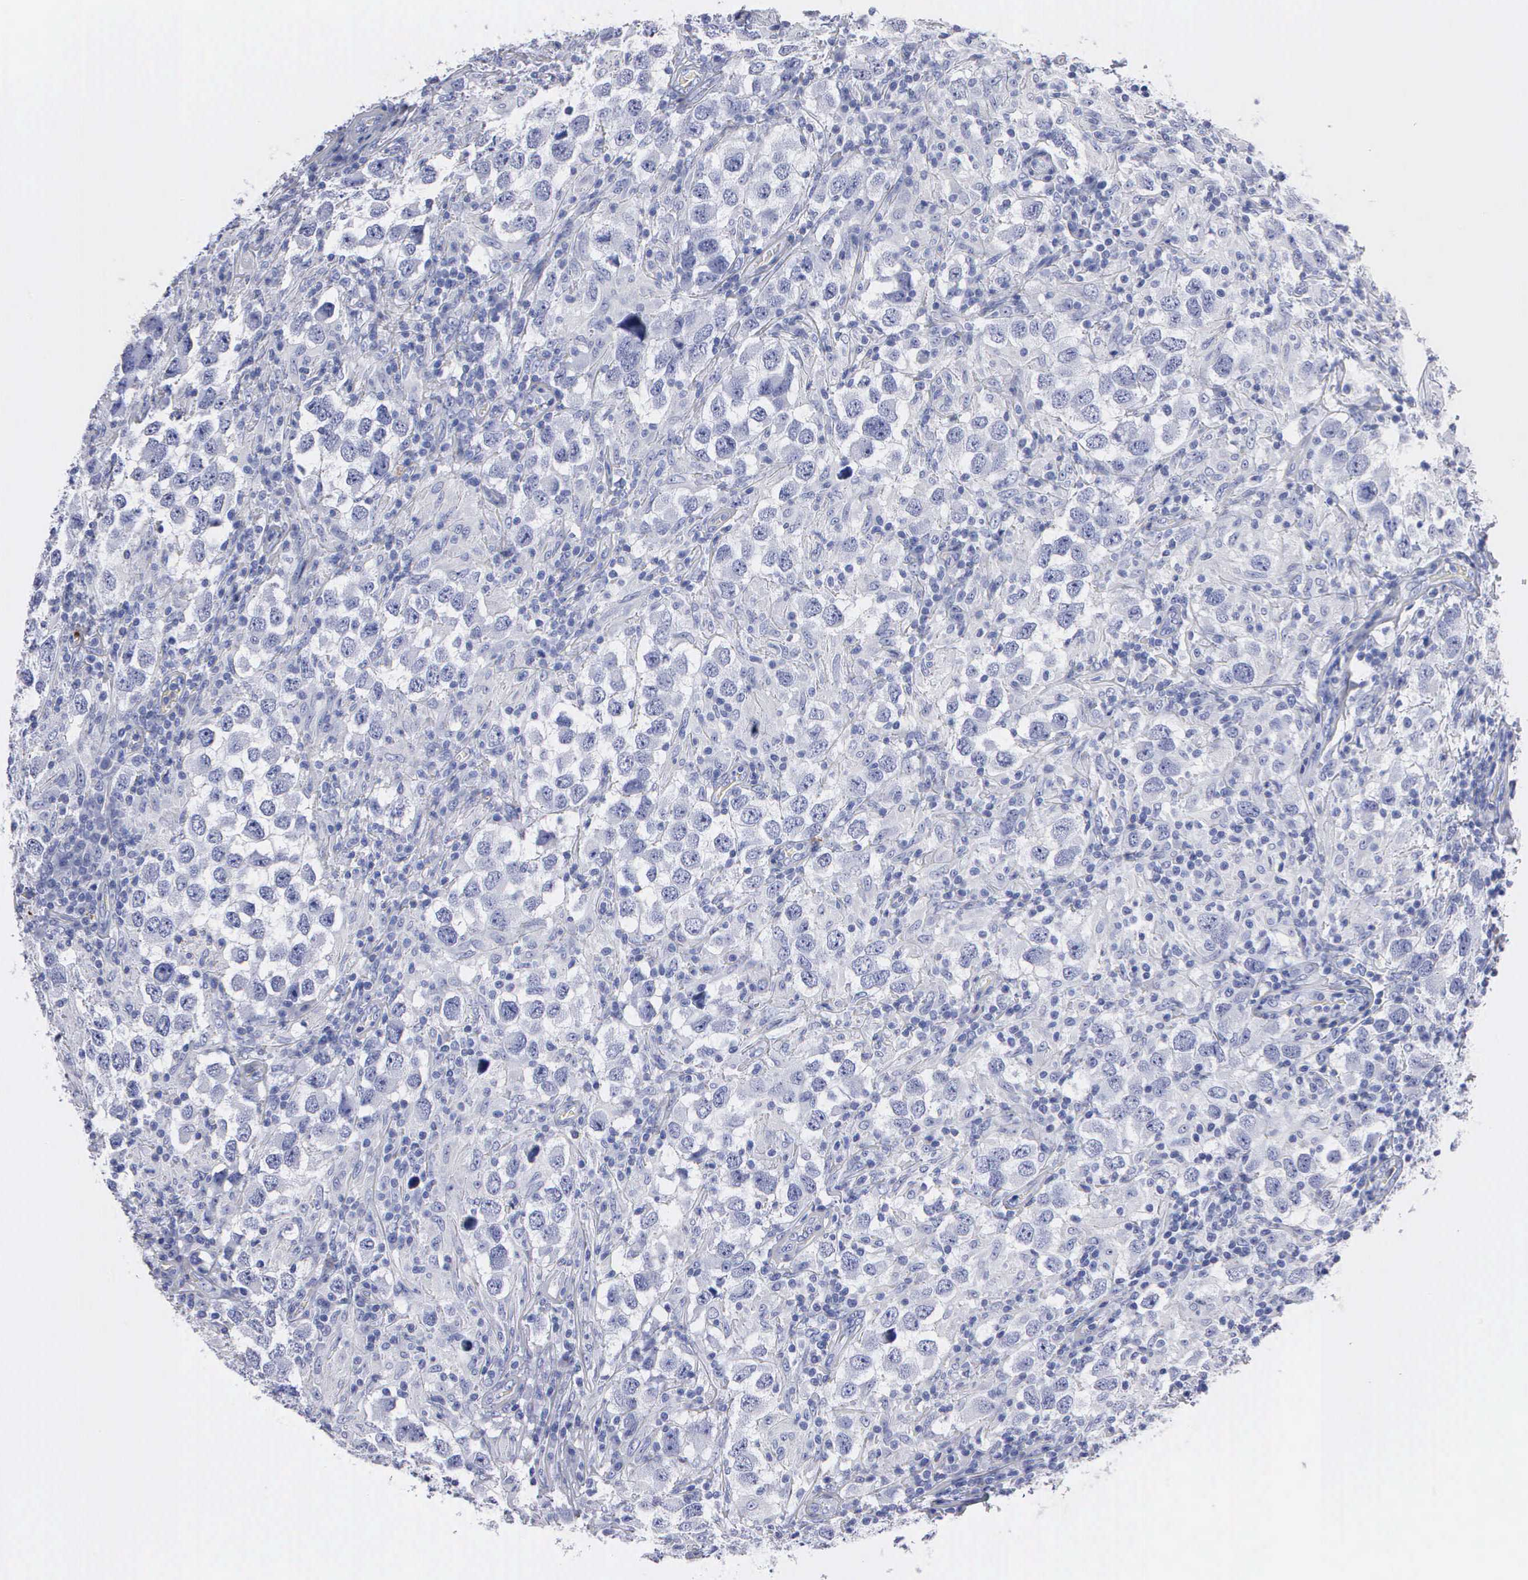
{"staining": {"intensity": "negative", "quantity": "none", "location": "none"}, "tissue": "testis cancer", "cell_type": "Tumor cells", "image_type": "cancer", "snomed": [{"axis": "morphology", "description": "Carcinoma, Embryonal, NOS"}, {"axis": "topography", "description": "Testis"}], "caption": "This is an IHC histopathology image of human embryonal carcinoma (testis). There is no positivity in tumor cells.", "gene": "CTSG", "patient": {"sex": "male", "age": 21}}